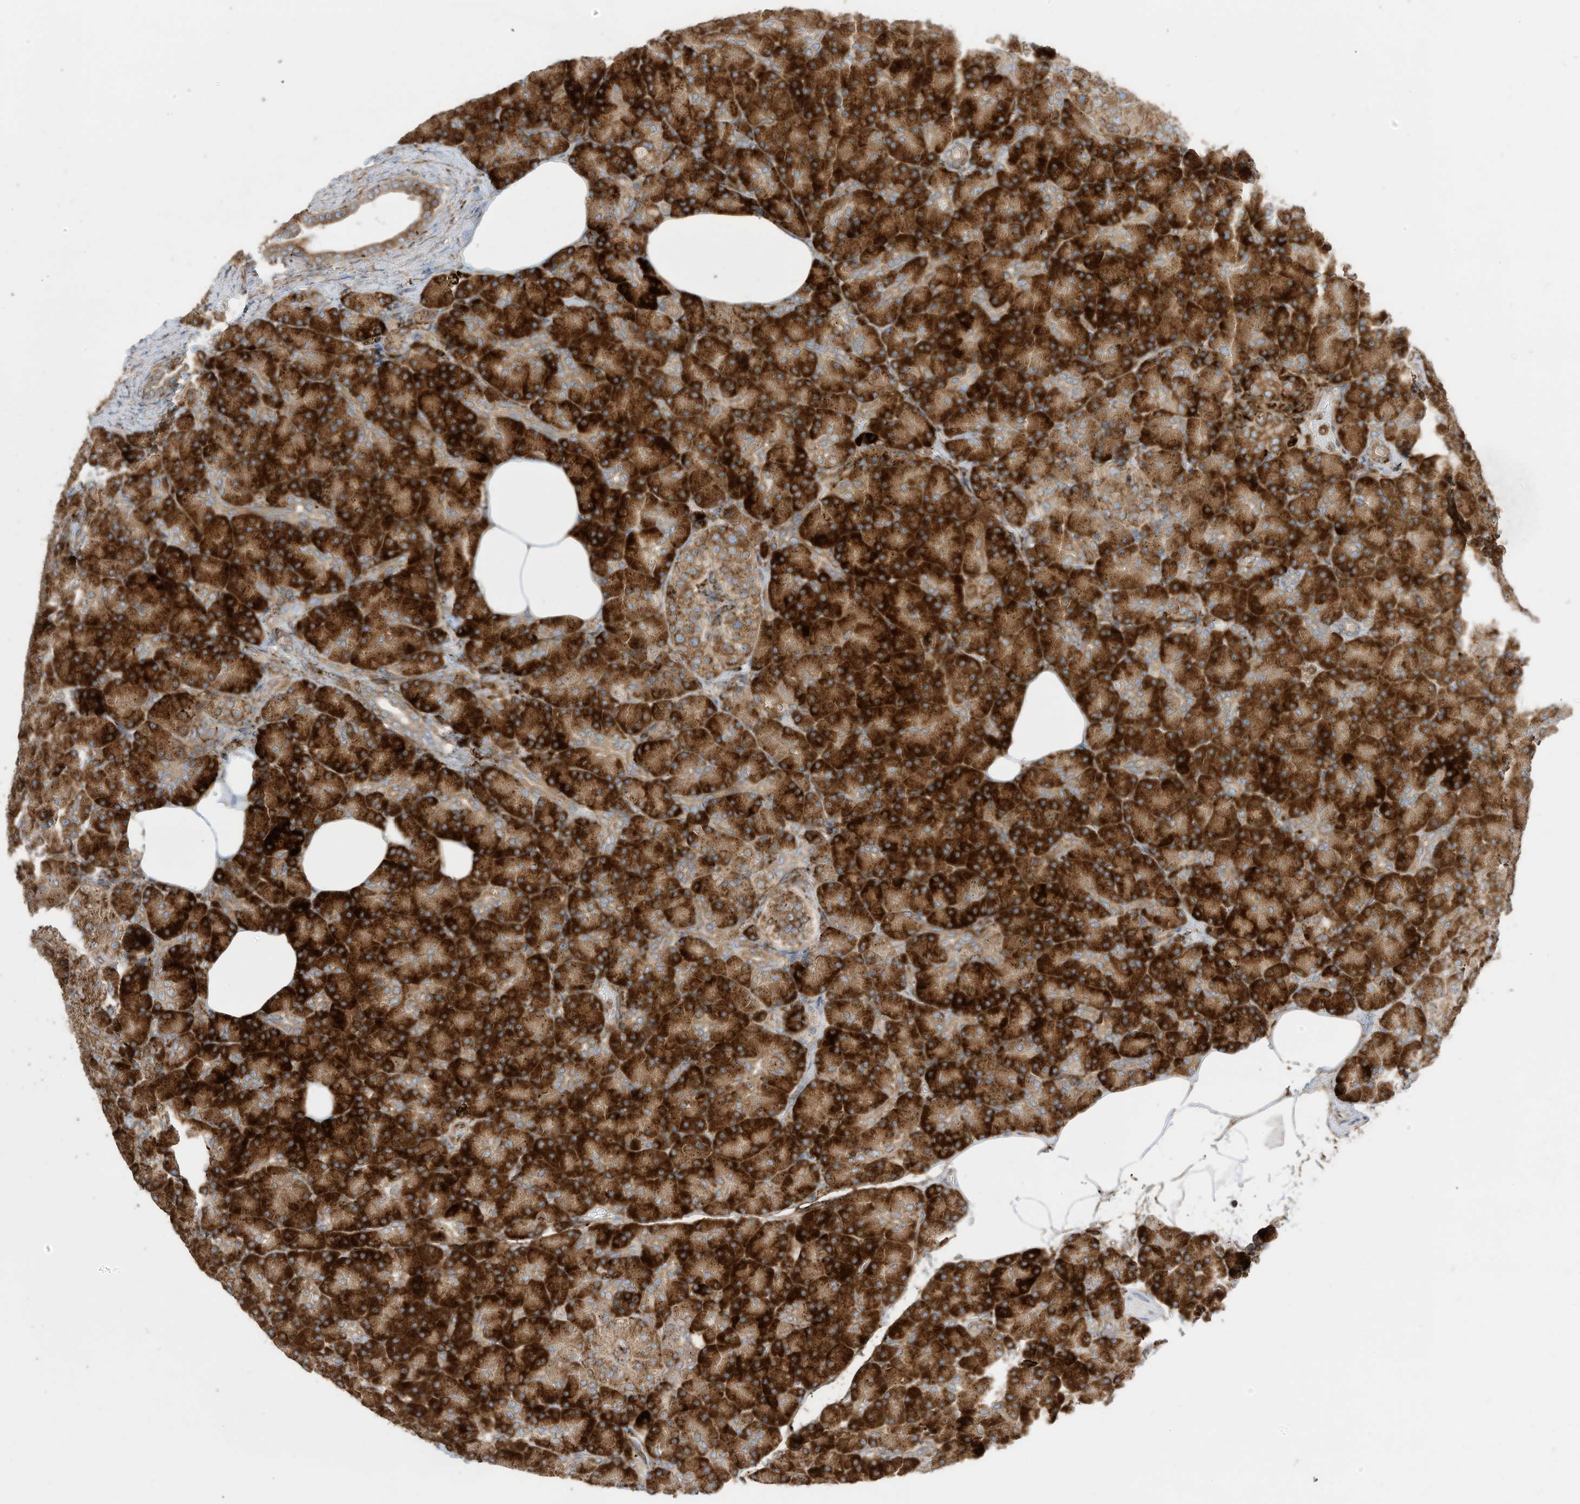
{"staining": {"intensity": "strong", "quantity": ">75%", "location": "cytoplasmic/membranous"}, "tissue": "pancreas", "cell_type": "Exocrine glandular cells", "image_type": "normal", "snomed": [{"axis": "morphology", "description": "Normal tissue, NOS"}, {"axis": "topography", "description": "Pancreas"}], "caption": "The micrograph exhibits staining of benign pancreas, revealing strong cytoplasmic/membranous protein staining (brown color) within exocrine glandular cells. (brown staining indicates protein expression, while blue staining denotes nuclei).", "gene": "TRNAU1AP", "patient": {"sex": "female", "age": 43}}